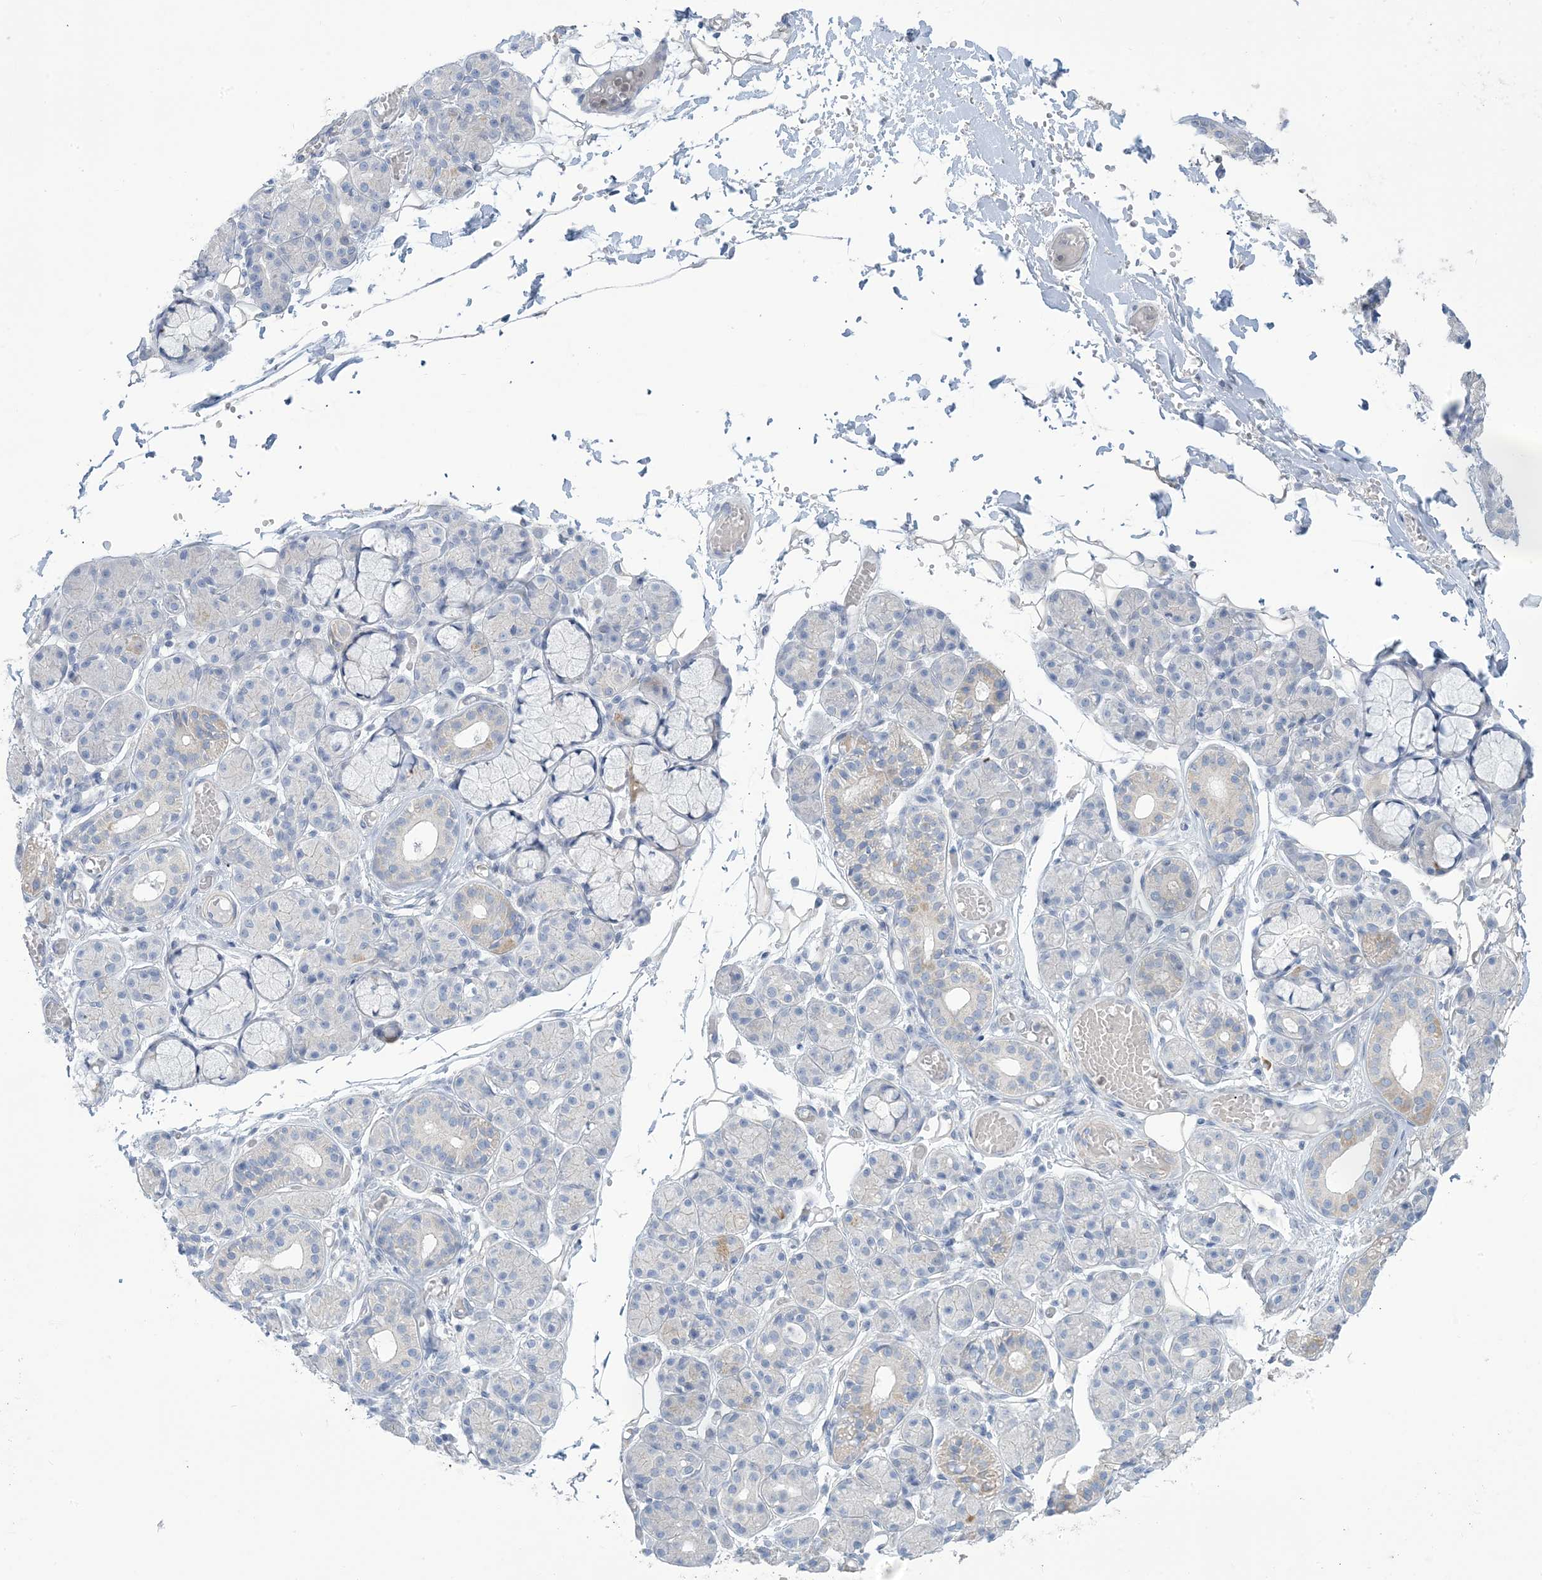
{"staining": {"intensity": "moderate", "quantity": "25%-75%", "location": "cytoplasmic/membranous"}, "tissue": "salivary gland", "cell_type": "Glandular cells", "image_type": "normal", "snomed": [{"axis": "morphology", "description": "Normal tissue, NOS"}, {"axis": "topography", "description": "Salivary gland"}], "caption": "Immunohistochemistry (IHC) (DAB) staining of benign salivary gland displays moderate cytoplasmic/membranous protein staining in about 25%-75% of glandular cells. Nuclei are stained in blue.", "gene": "MTHFD2L", "patient": {"sex": "male", "age": 63}}